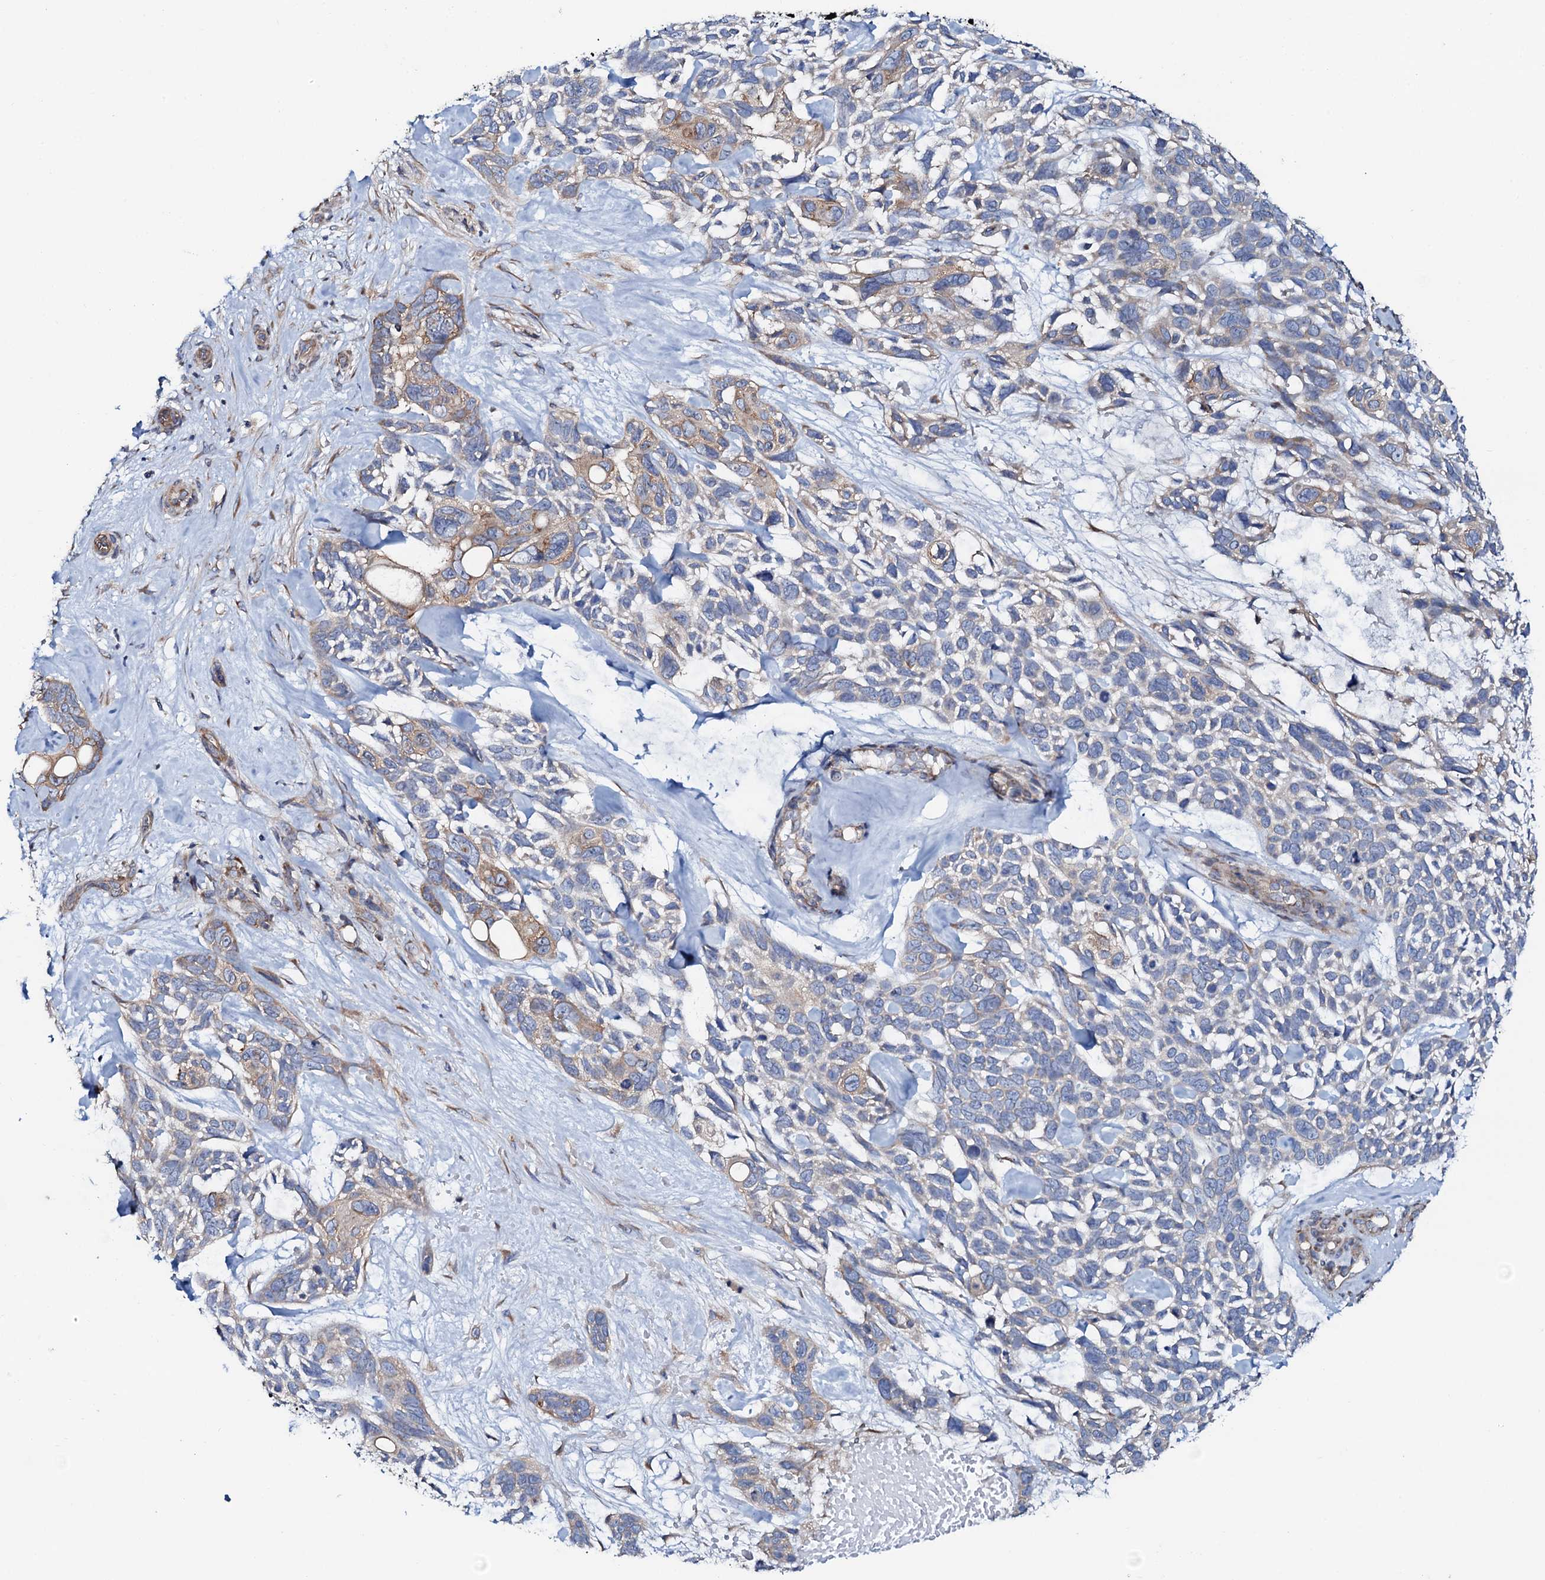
{"staining": {"intensity": "weak", "quantity": "<25%", "location": "cytoplasmic/membranous"}, "tissue": "skin cancer", "cell_type": "Tumor cells", "image_type": "cancer", "snomed": [{"axis": "morphology", "description": "Basal cell carcinoma"}, {"axis": "topography", "description": "Skin"}], "caption": "There is no significant expression in tumor cells of skin cancer.", "gene": "STARD13", "patient": {"sex": "male", "age": 88}}